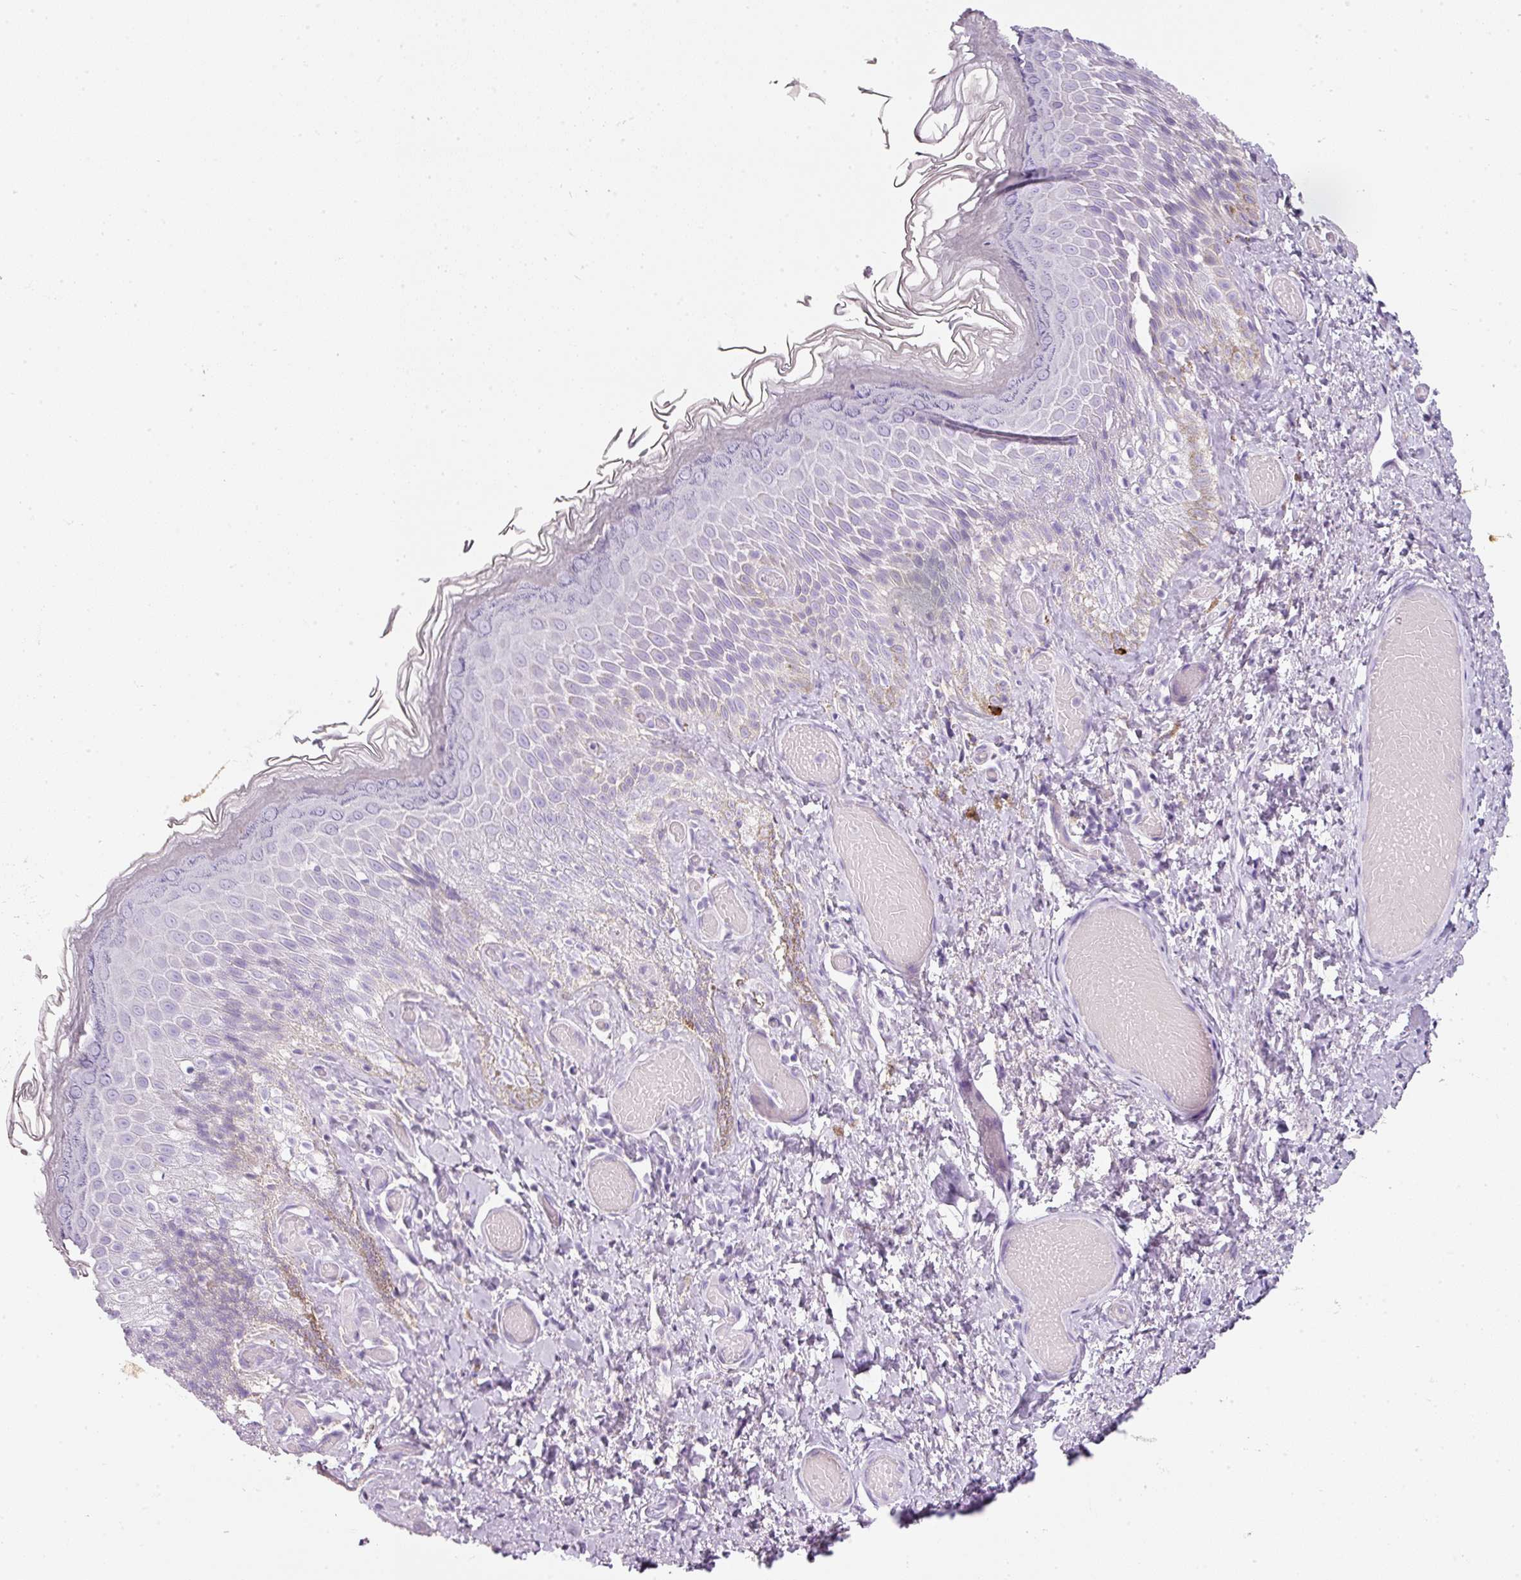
{"staining": {"intensity": "negative", "quantity": "none", "location": "none"}, "tissue": "skin", "cell_type": "Epidermal cells", "image_type": "normal", "snomed": [{"axis": "morphology", "description": "Normal tissue, NOS"}, {"axis": "topography", "description": "Anal"}], "caption": "DAB (3,3'-diaminobenzidine) immunohistochemical staining of unremarkable skin demonstrates no significant expression in epidermal cells. Brightfield microscopy of immunohistochemistry (IHC) stained with DAB (3,3'-diaminobenzidine) (brown) and hematoxylin (blue), captured at high magnification.", "gene": "DNM1", "patient": {"sex": "female", "age": 40}}